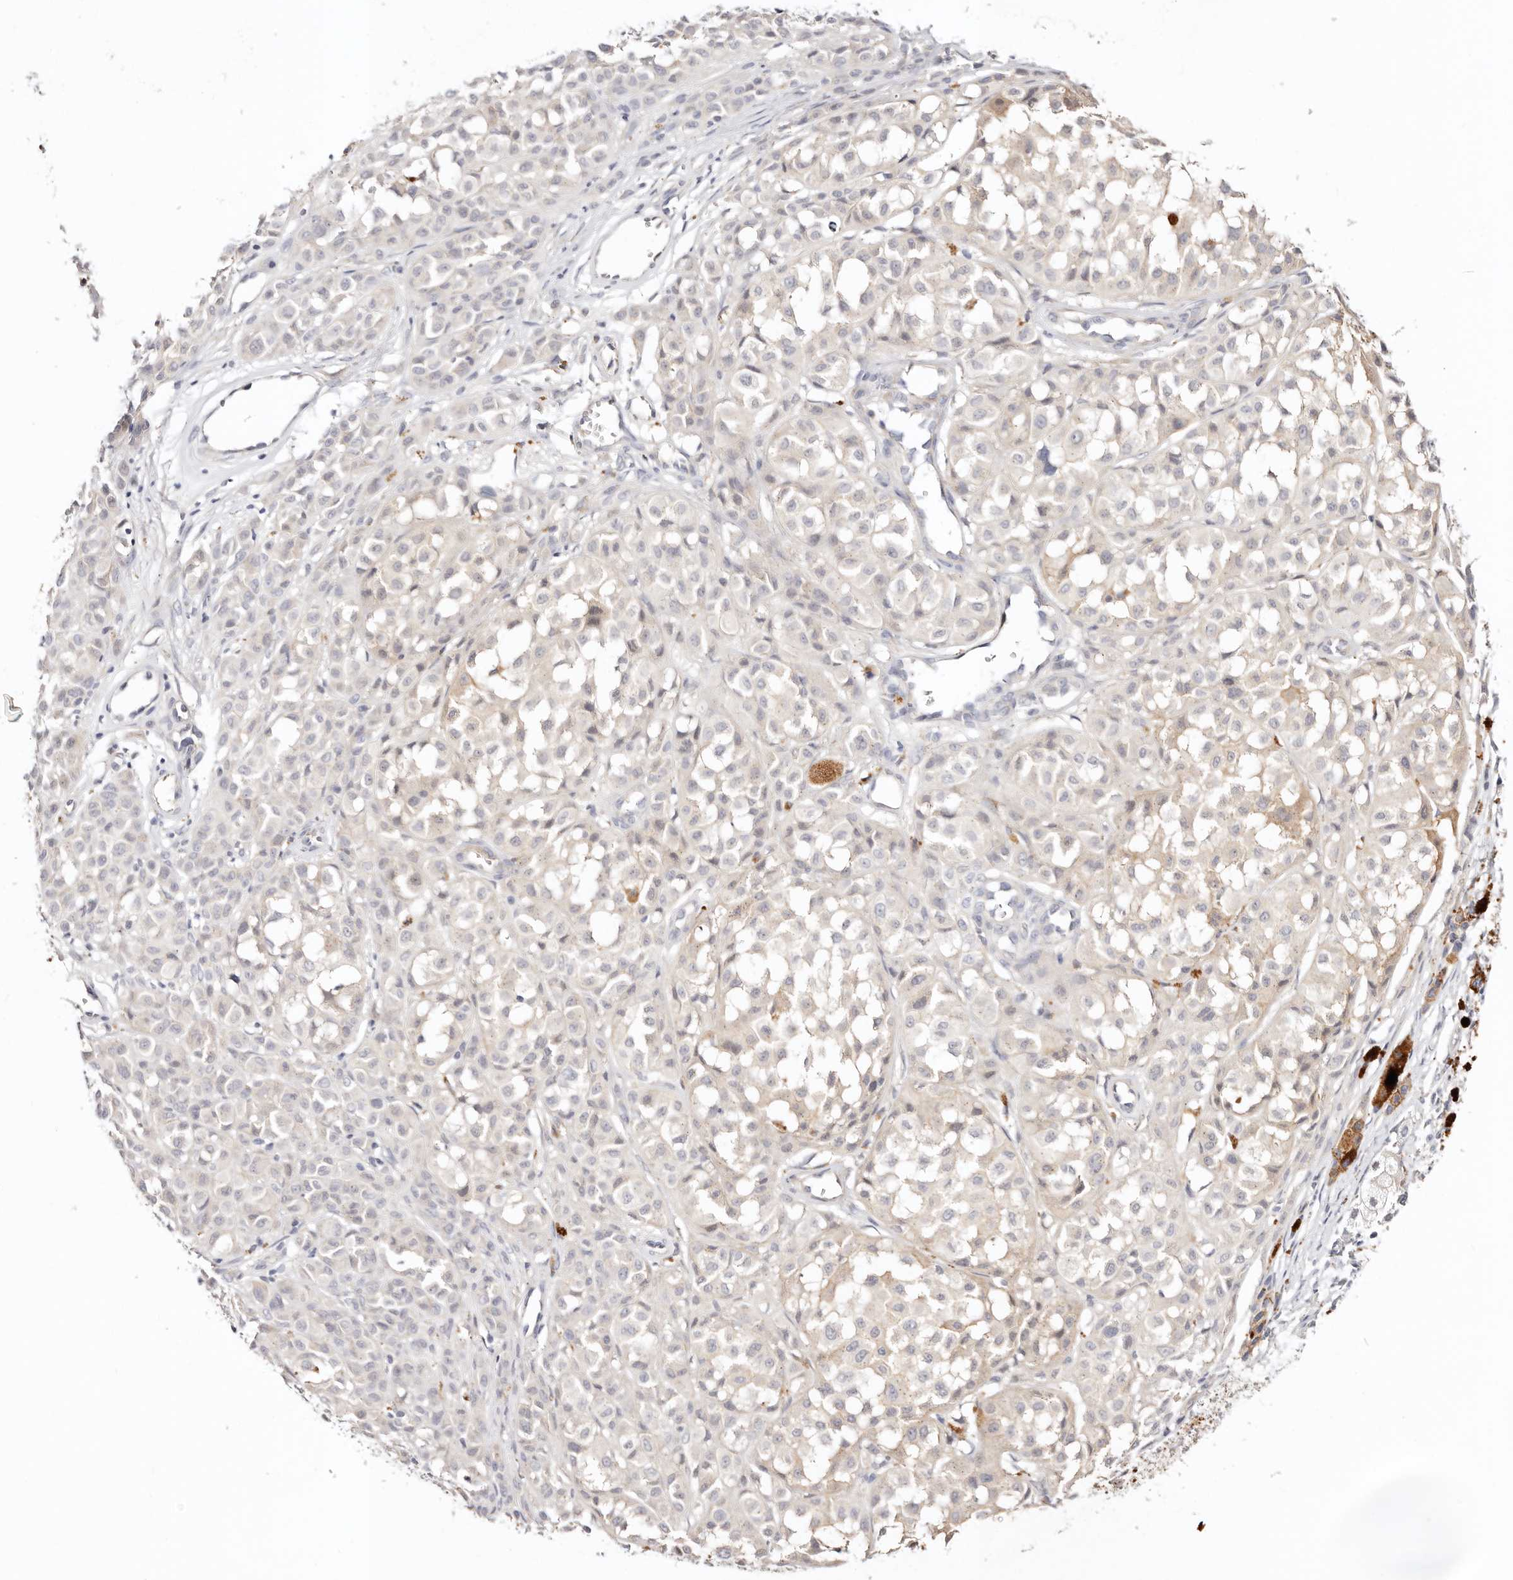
{"staining": {"intensity": "negative", "quantity": "none", "location": "none"}, "tissue": "melanoma", "cell_type": "Tumor cells", "image_type": "cancer", "snomed": [{"axis": "morphology", "description": "Malignant melanoma, NOS"}, {"axis": "topography", "description": "Skin of leg"}], "caption": "A micrograph of malignant melanoma stained for a protein reveals no brown staining in tumor cells.", "gene": "DNASE1", "patient": {"sex": "female", "age": 72}}